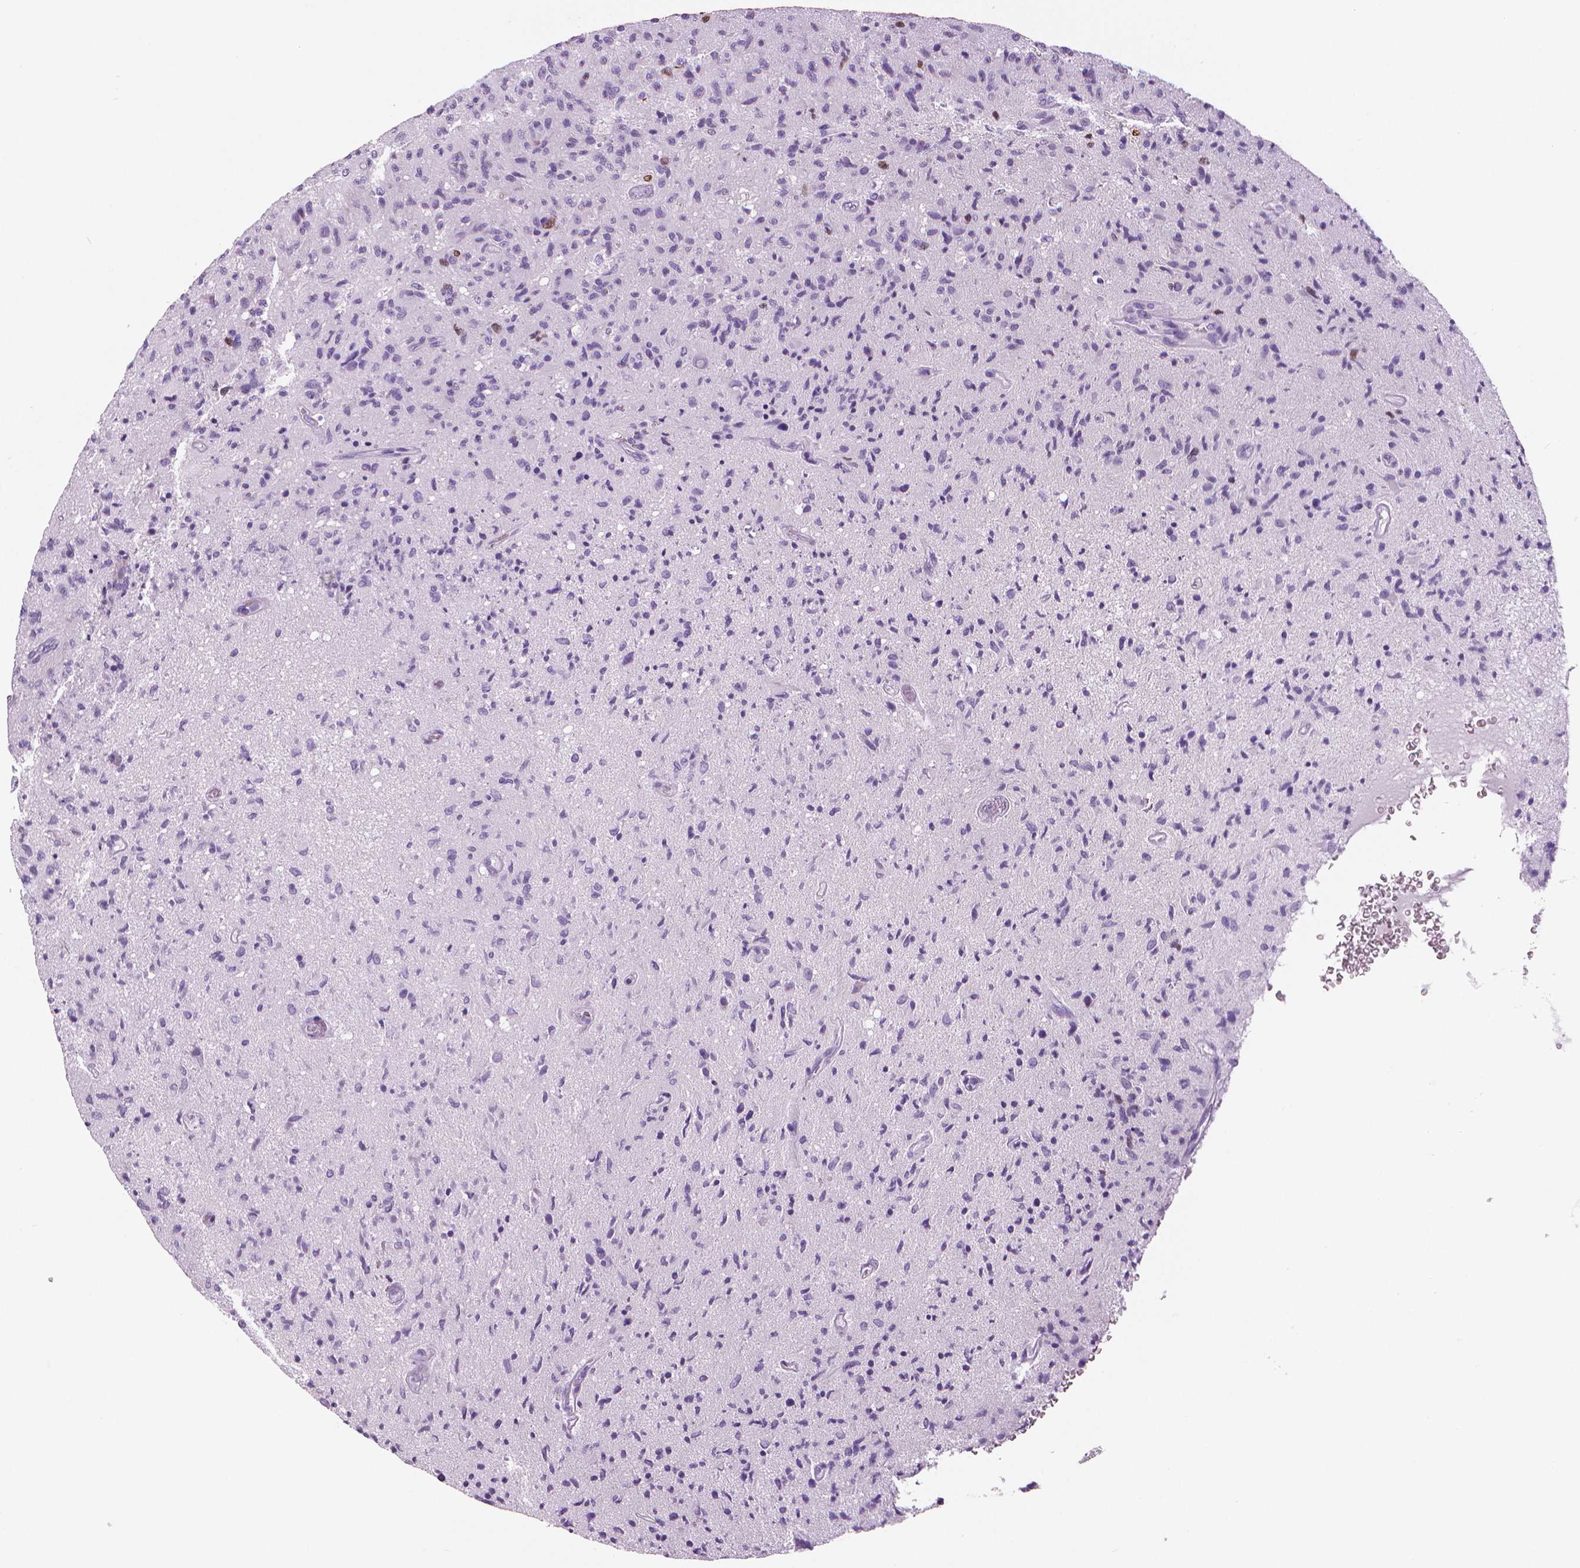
{"staining": {"intensity": "moderate", "quantity": "<25%", "location": "nuclear"}, "tissue": "glioma", "cell_type": "Tumor cells", "image_type": "cancer", "snomed": [{"axis": "morphology", "description": "Glioma, malignant, High grade"}, {"axis": "topography", "description": "Brain"}], "caption": "A micrograph showing moderate nuclear expression in about <25% of tumor cells in malignant high-grade glioma, as visualized by brown immunohistochemical staining.", "gene": "MKI67", "patient": {"sex": "male", "age": 54}}